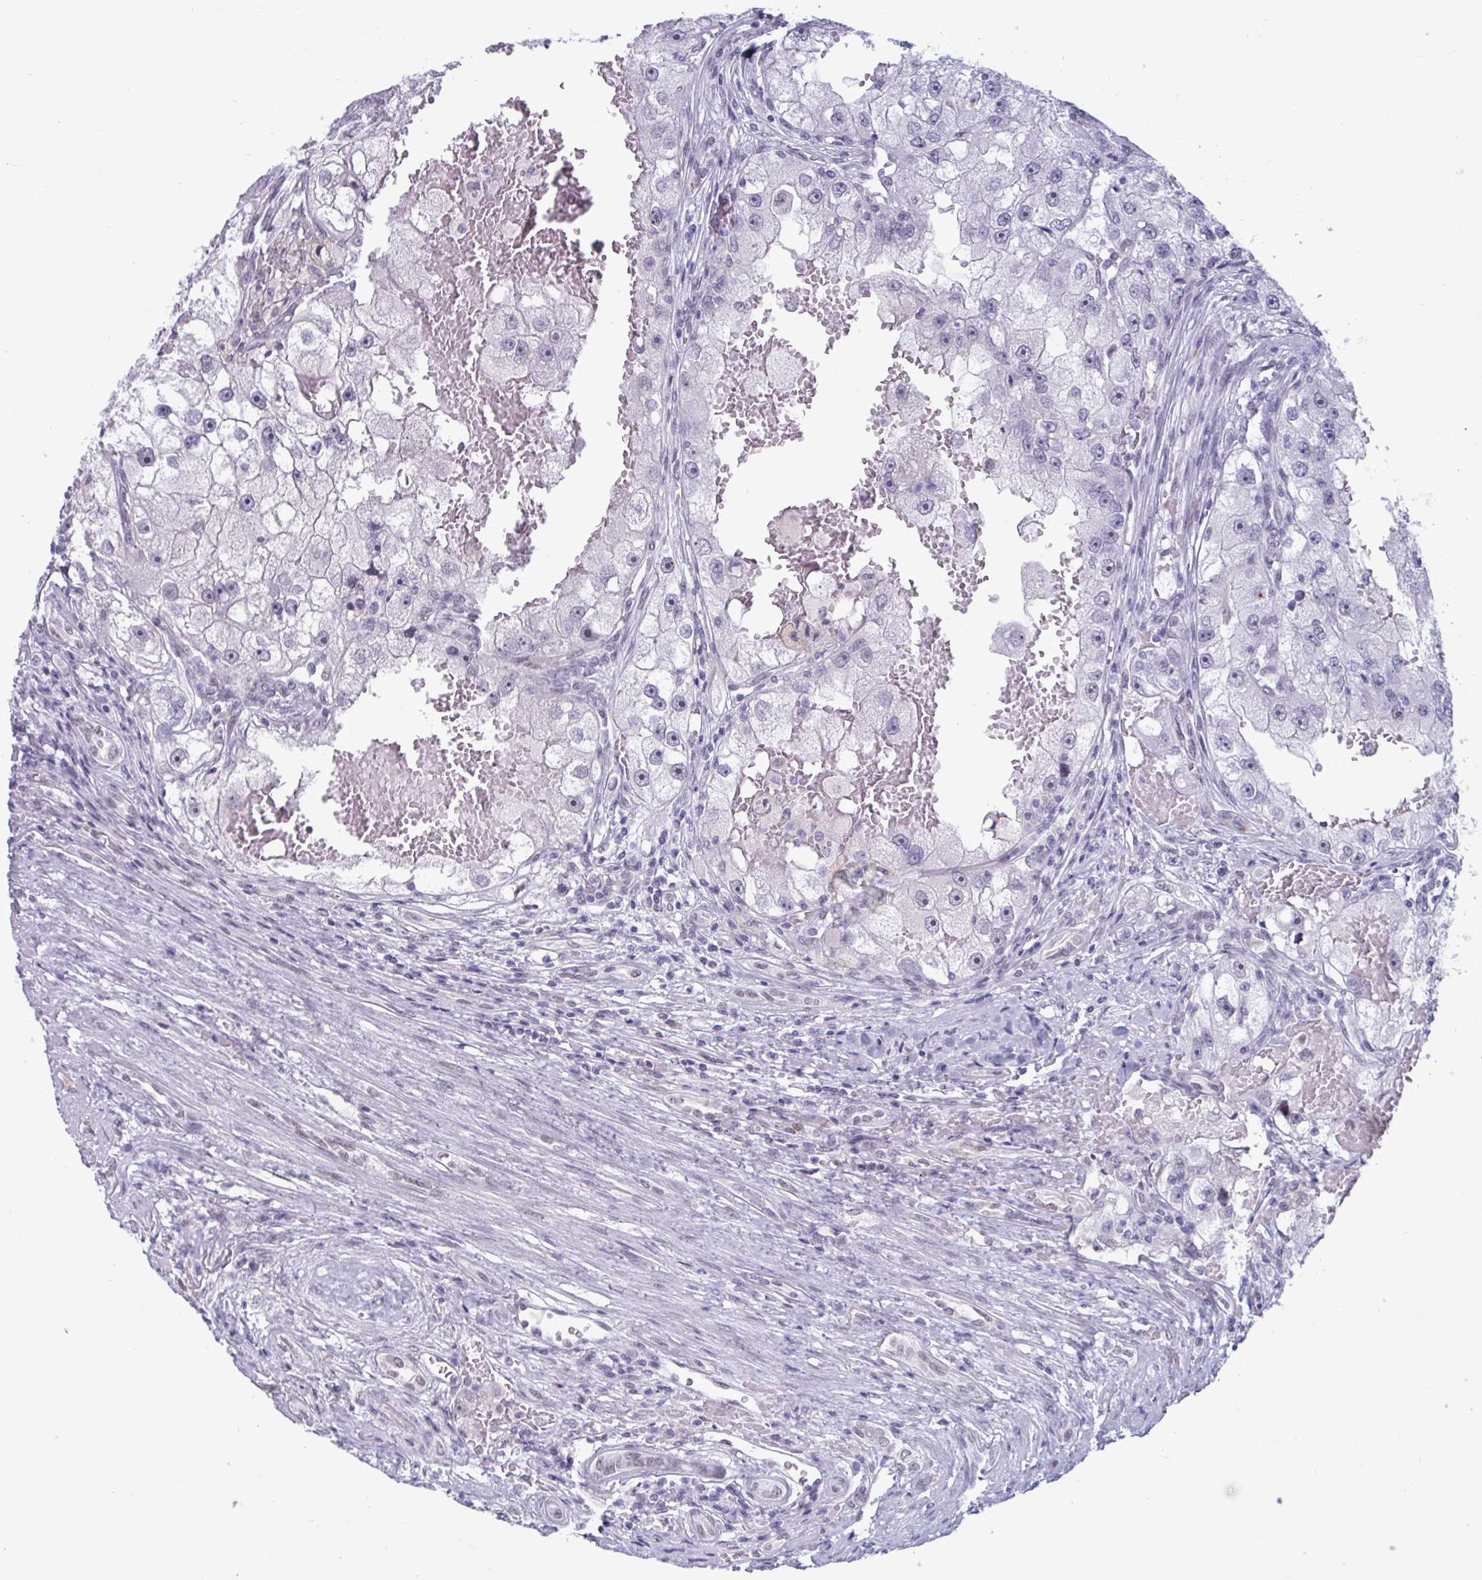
{"staining": {"intensity": "negative", "quantity": "none", "location": "none"}, "tissue": "renal cancer", "cell_type": "Tumor cells", "image_type": "cancer", "snomed": [{"axis": "morphology", "description": "Adenocarcinoma, NOS"}, {"axis": "topography", "description": "Kidney"}], "caption": "IHC of human renal cancer demonstrates no positivity in tumor cells. (DAB (3,3'-diaminobenzidine) immunohistochemistry with hematoxylin counter stain).", "gene": "MSMB", "patient": {"sex": "male", "age": 63}}